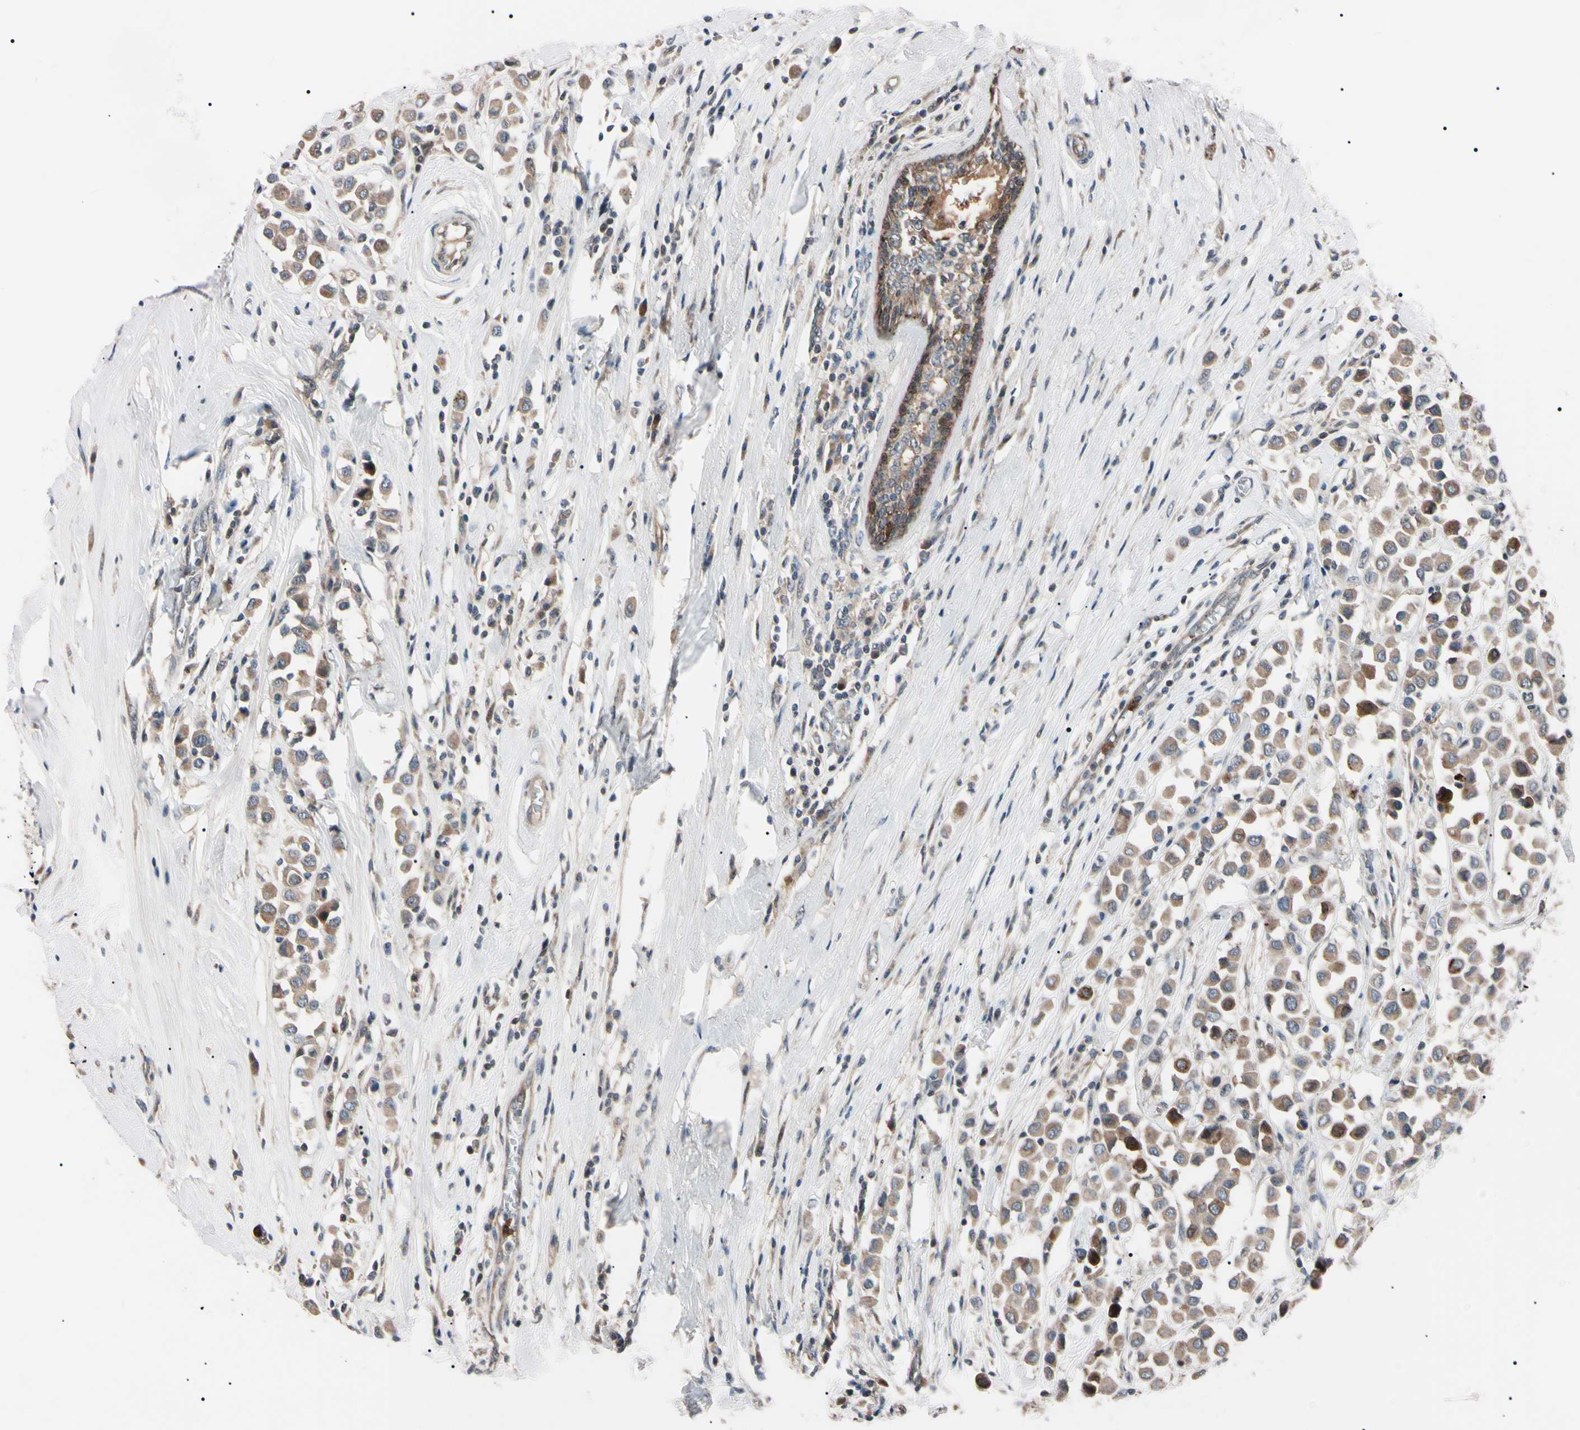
{"staining": {"intensity": "strong", "quantity": "<25%", "location": "cytoplasmic/membranous,nuclear"}, "tissue": "breast cancer", "cell_type": "Tumor cells", "image_type": "cancer", "snomed": [{"axis": "morphology", "description": "Duct carcinoma"}, {"axis": "topography", "description": "Breast"}], "caption": "A histopathology image of human breast cancer (infiltrating ductal carcinoma) stained for a protein shows strong cytoplasmic/membranous and nuclear brown staining in tumor cells.", "gene": "TRAF5", "patient": {"sex": "female", "age": 61}}